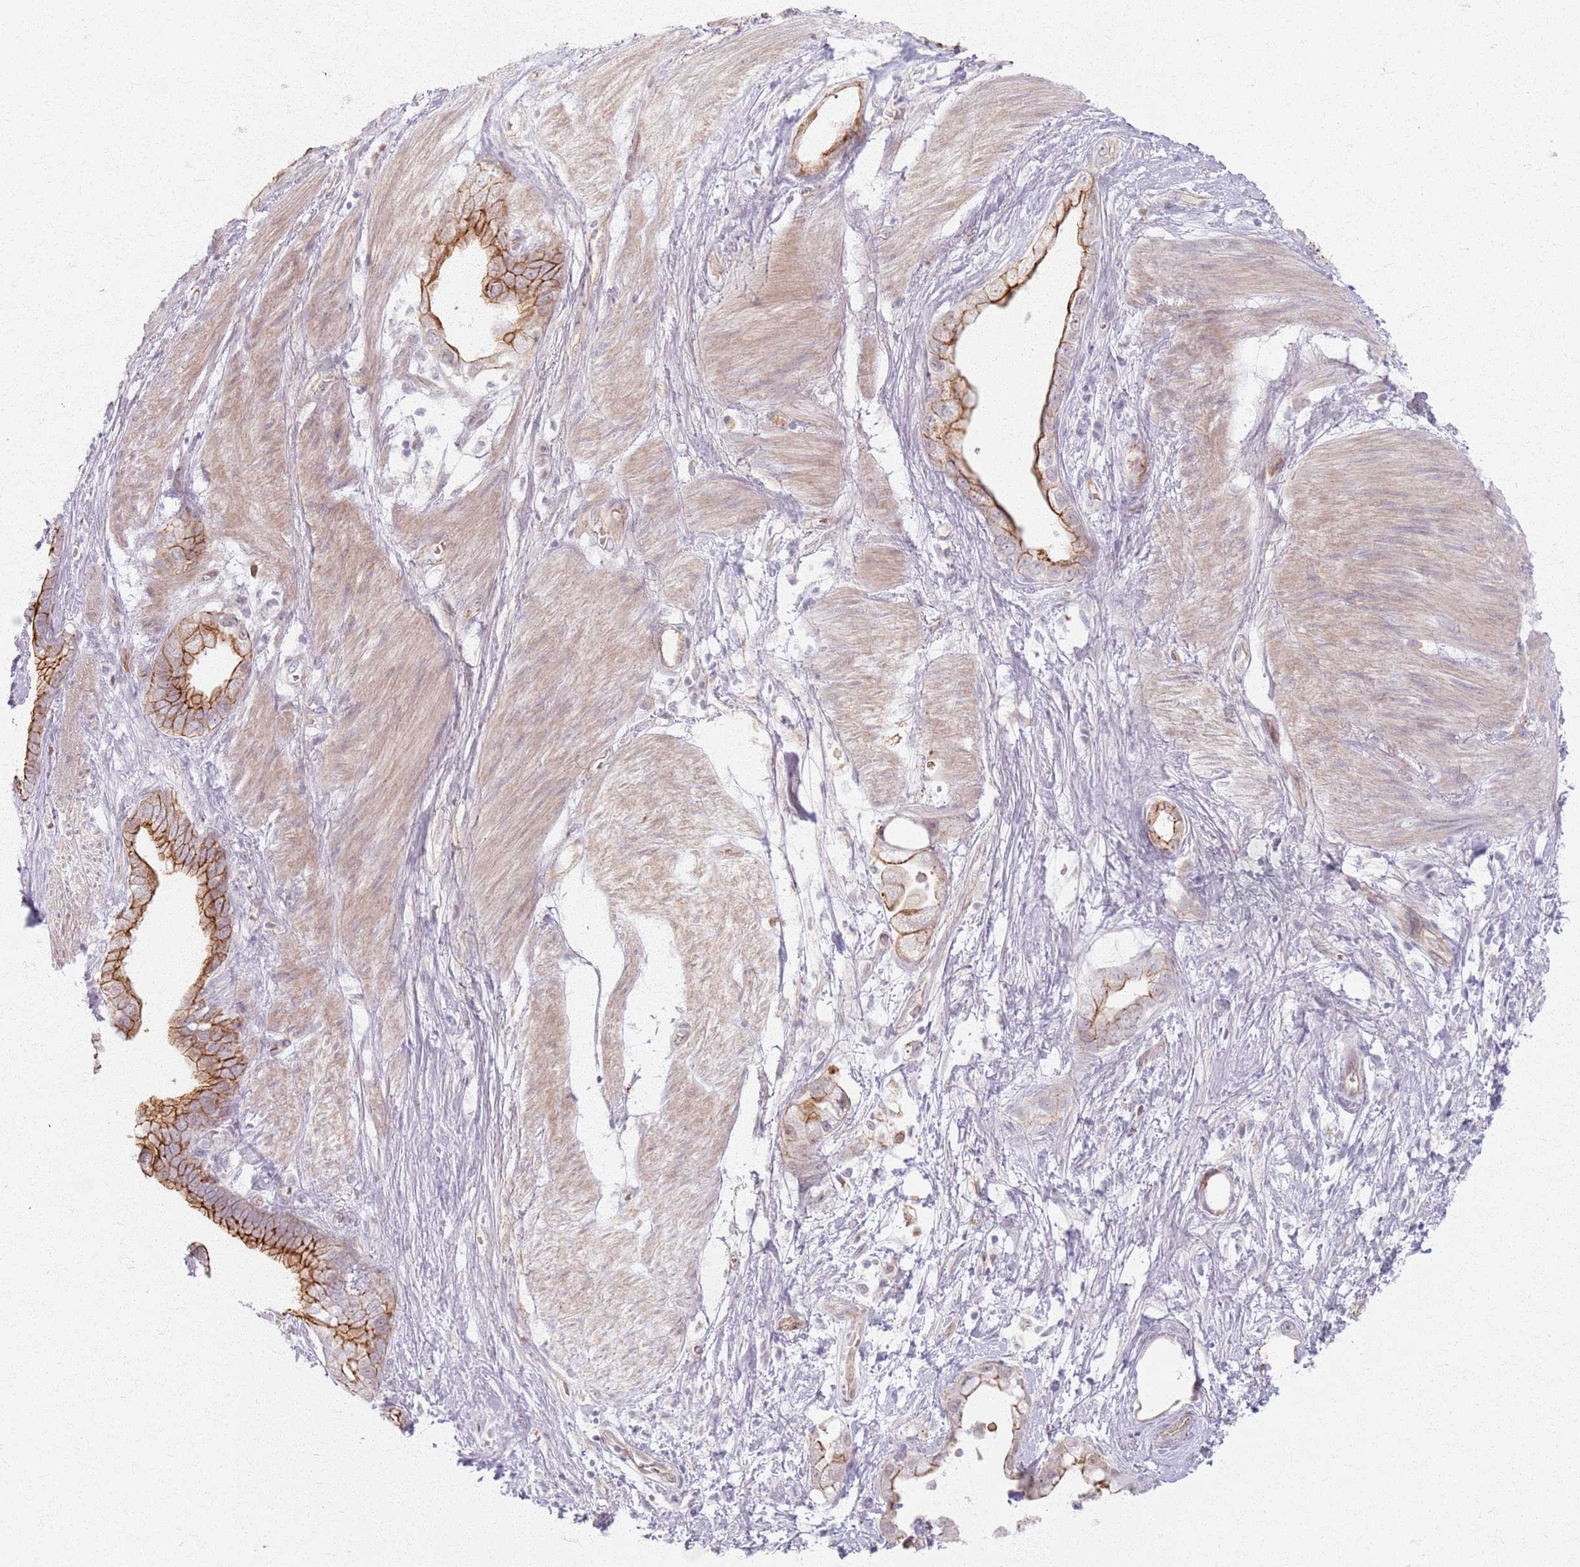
{"staining": {"intensity": "moderate", "quantity": "25%-75%", "location": "cytoplasmic/membranous"}, "tissue": "stomach cancer", "cell_type": "Tumor cells", "image_type": "cancer", "snomed": [{"axis": "morphology", "description": "Adenocarcinoma, NOS"}, {"axis": "topography", "description": "Stomach"}], "caption": "Human stomach cancer (adenocarcinoma) stained with a protein marker reveals moderate staining in tumor cells.", "gene": "KCNA5", "patient": {"sex": "male", "age": 55}}